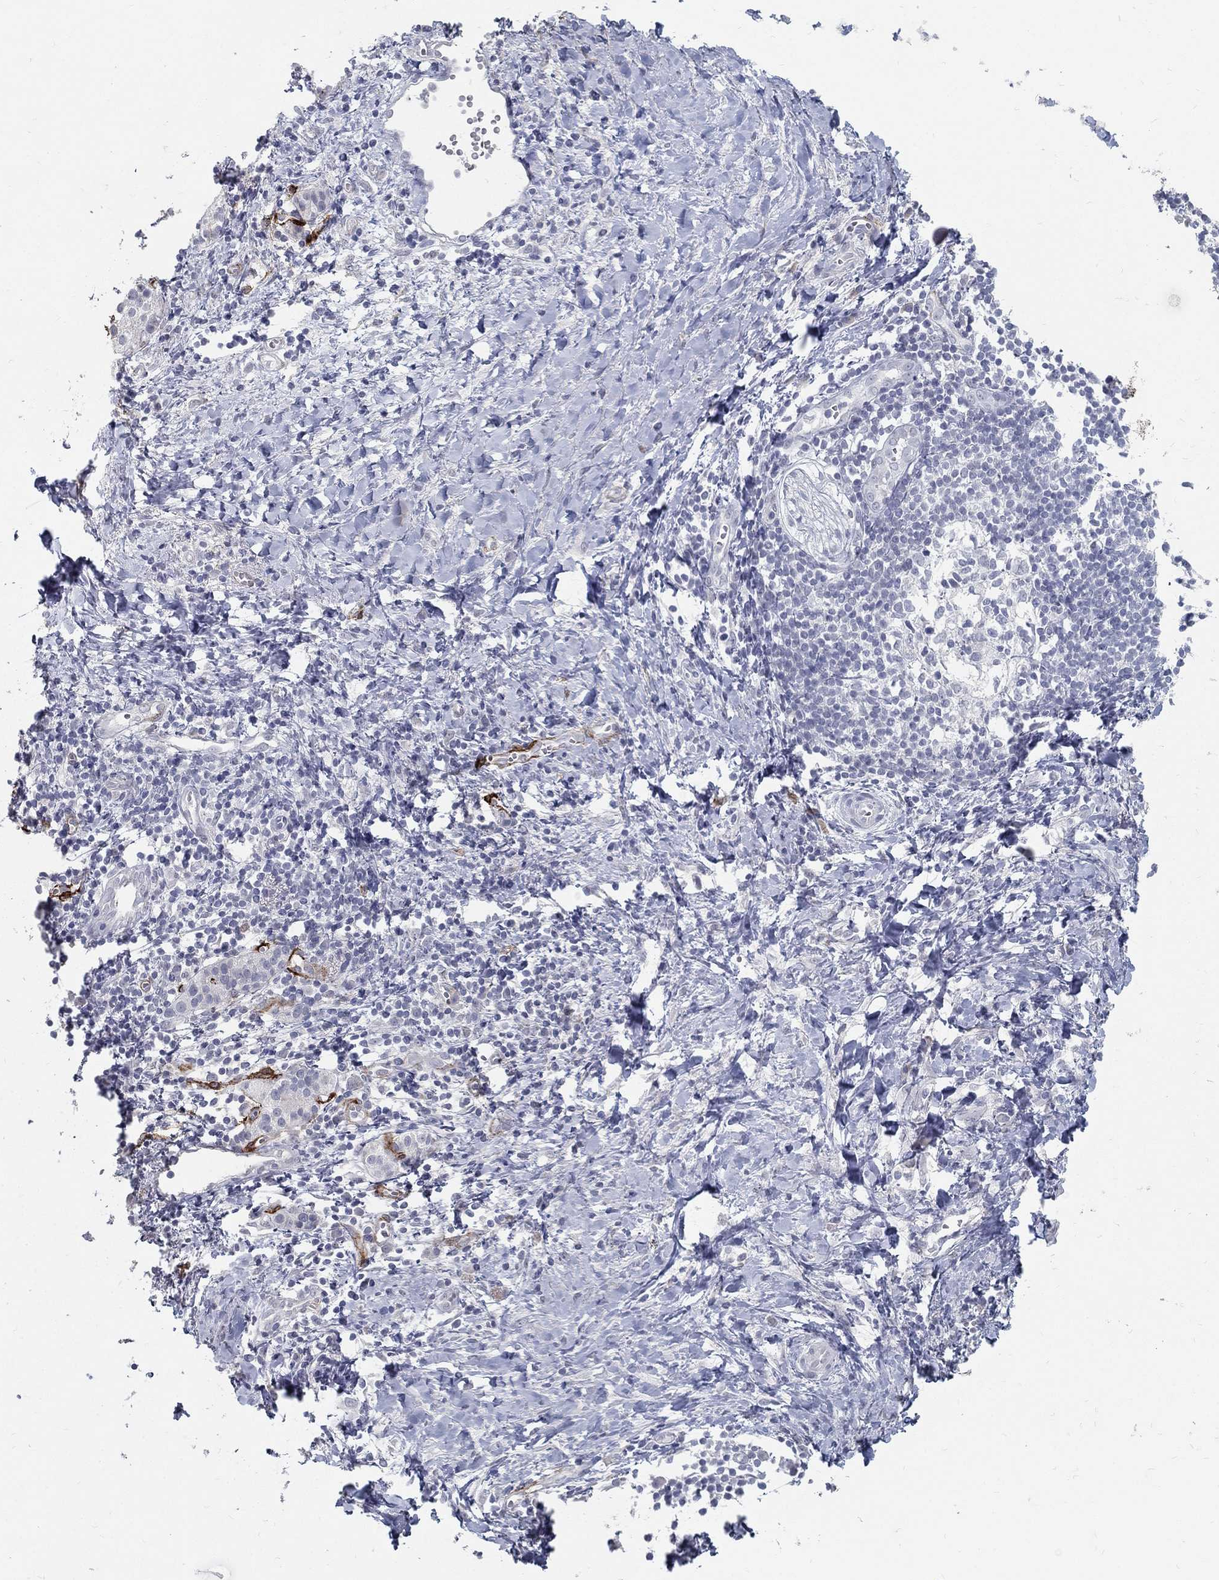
{"staining": {"intensity": "negative", "quantity": "none", "location": "none"}, "tissue": "soft tissue", "cell_type": "Fibroblasts", "image_type": "normal", "snomed": [{"axis": "morphology", "description": "Normal tissue, NOS"}, {"axis": "morphology", "description": "Adenocarcinoma, NOS"}, {"axis": "topography", "description": "Pancreas"}, {"axis": "topography", "description": "Peripheral nerve tissue"}], "caption": "An immunohistochemistry (IHC) histopathology image of unremarkable soft tissue is shown. There is no staining in fibroblasts of soft tissue.", "gene": "ACE2", "patient": {"sex": "male", "age": 61}}